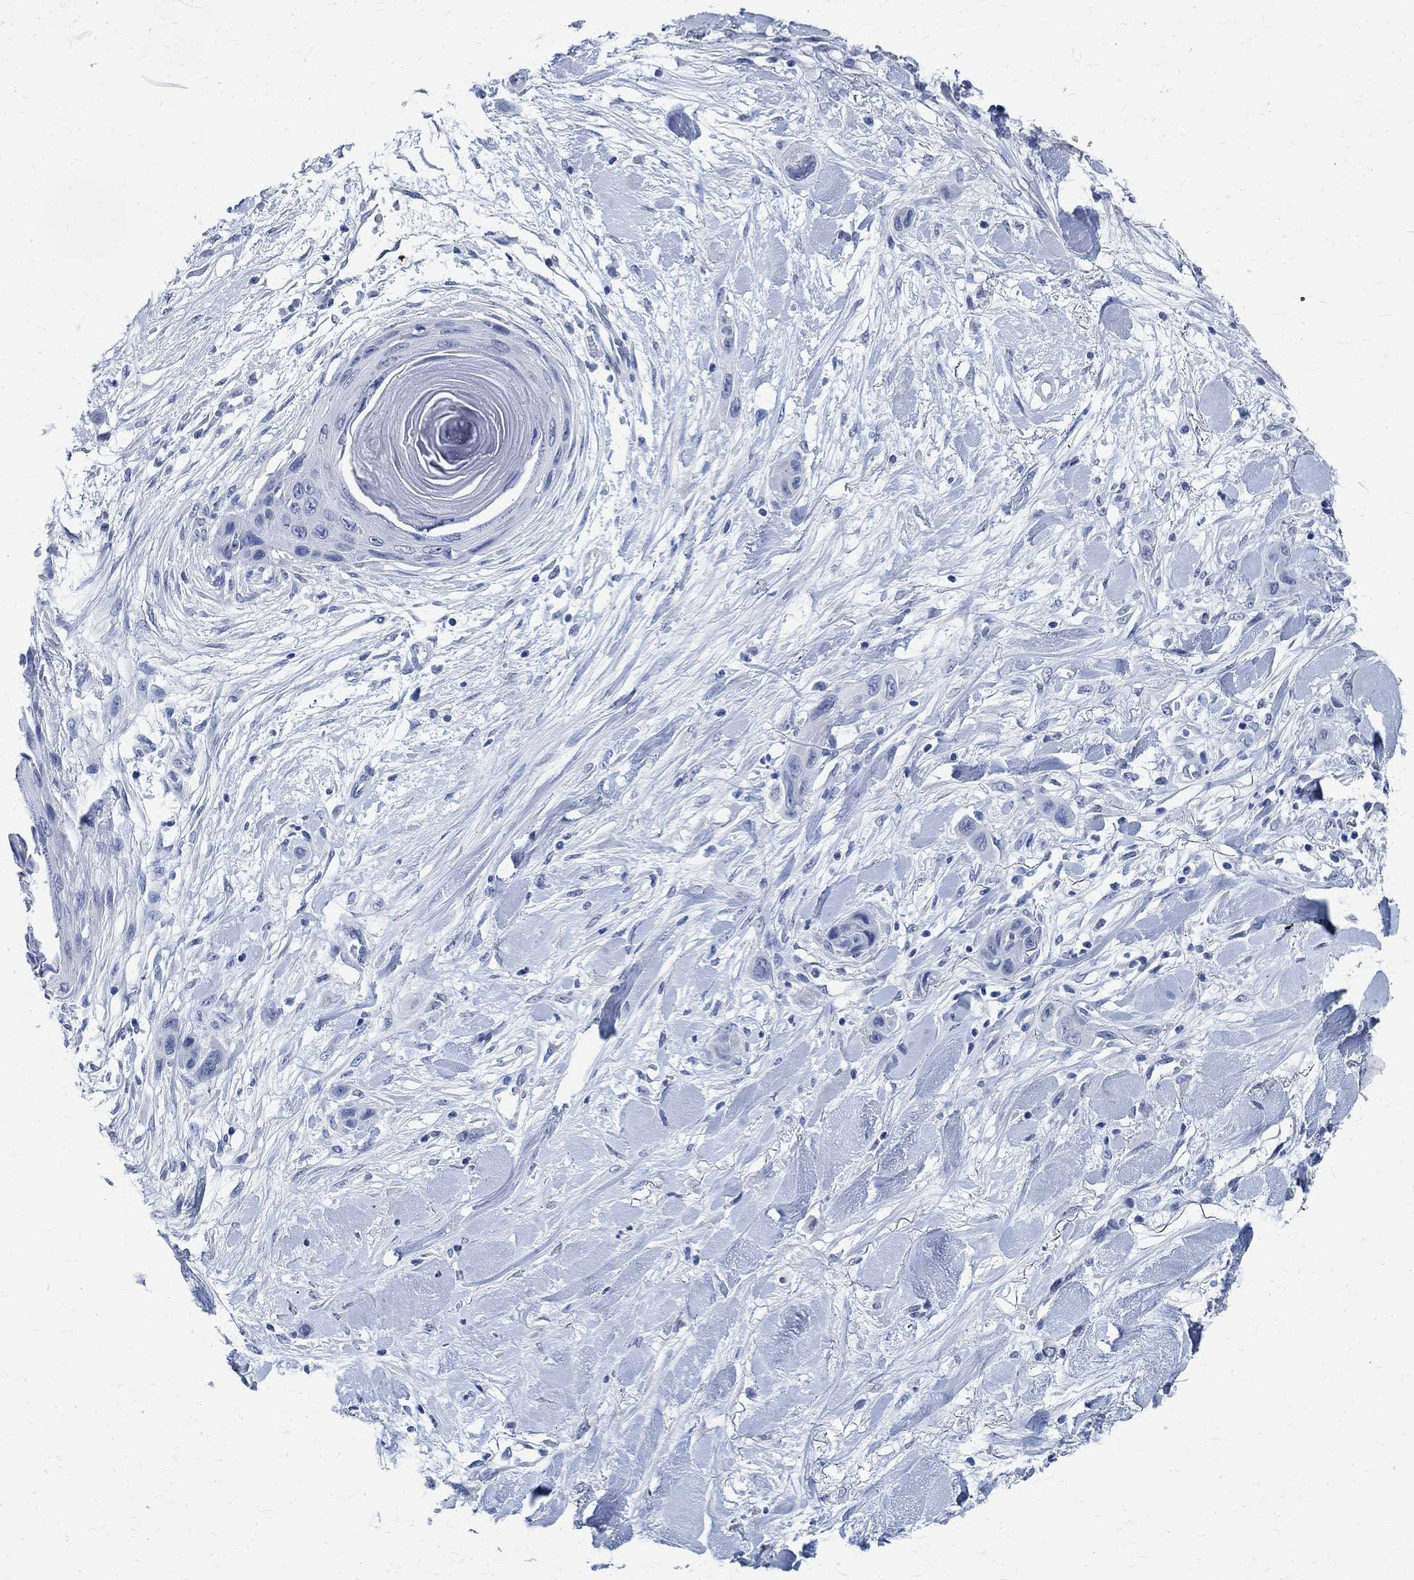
{"staining": {"intensity": "negative", "quantity": "none", "location": "none"}, "tissue": "skin cancer", "cell_type": "Tumor cells", "image_type": "cancer", "snomed": [{"axis": "morphology", "description": "Squamous cell carcinoma, NOS"}, {"axis": "topography", "description": "Skin"}], "caption": "The micrograph reveals no staining of tumor cells in skin squamous cell carcinoma.", "gene": "TMEM221", "patient": {"sex": "male", "age": 79}}